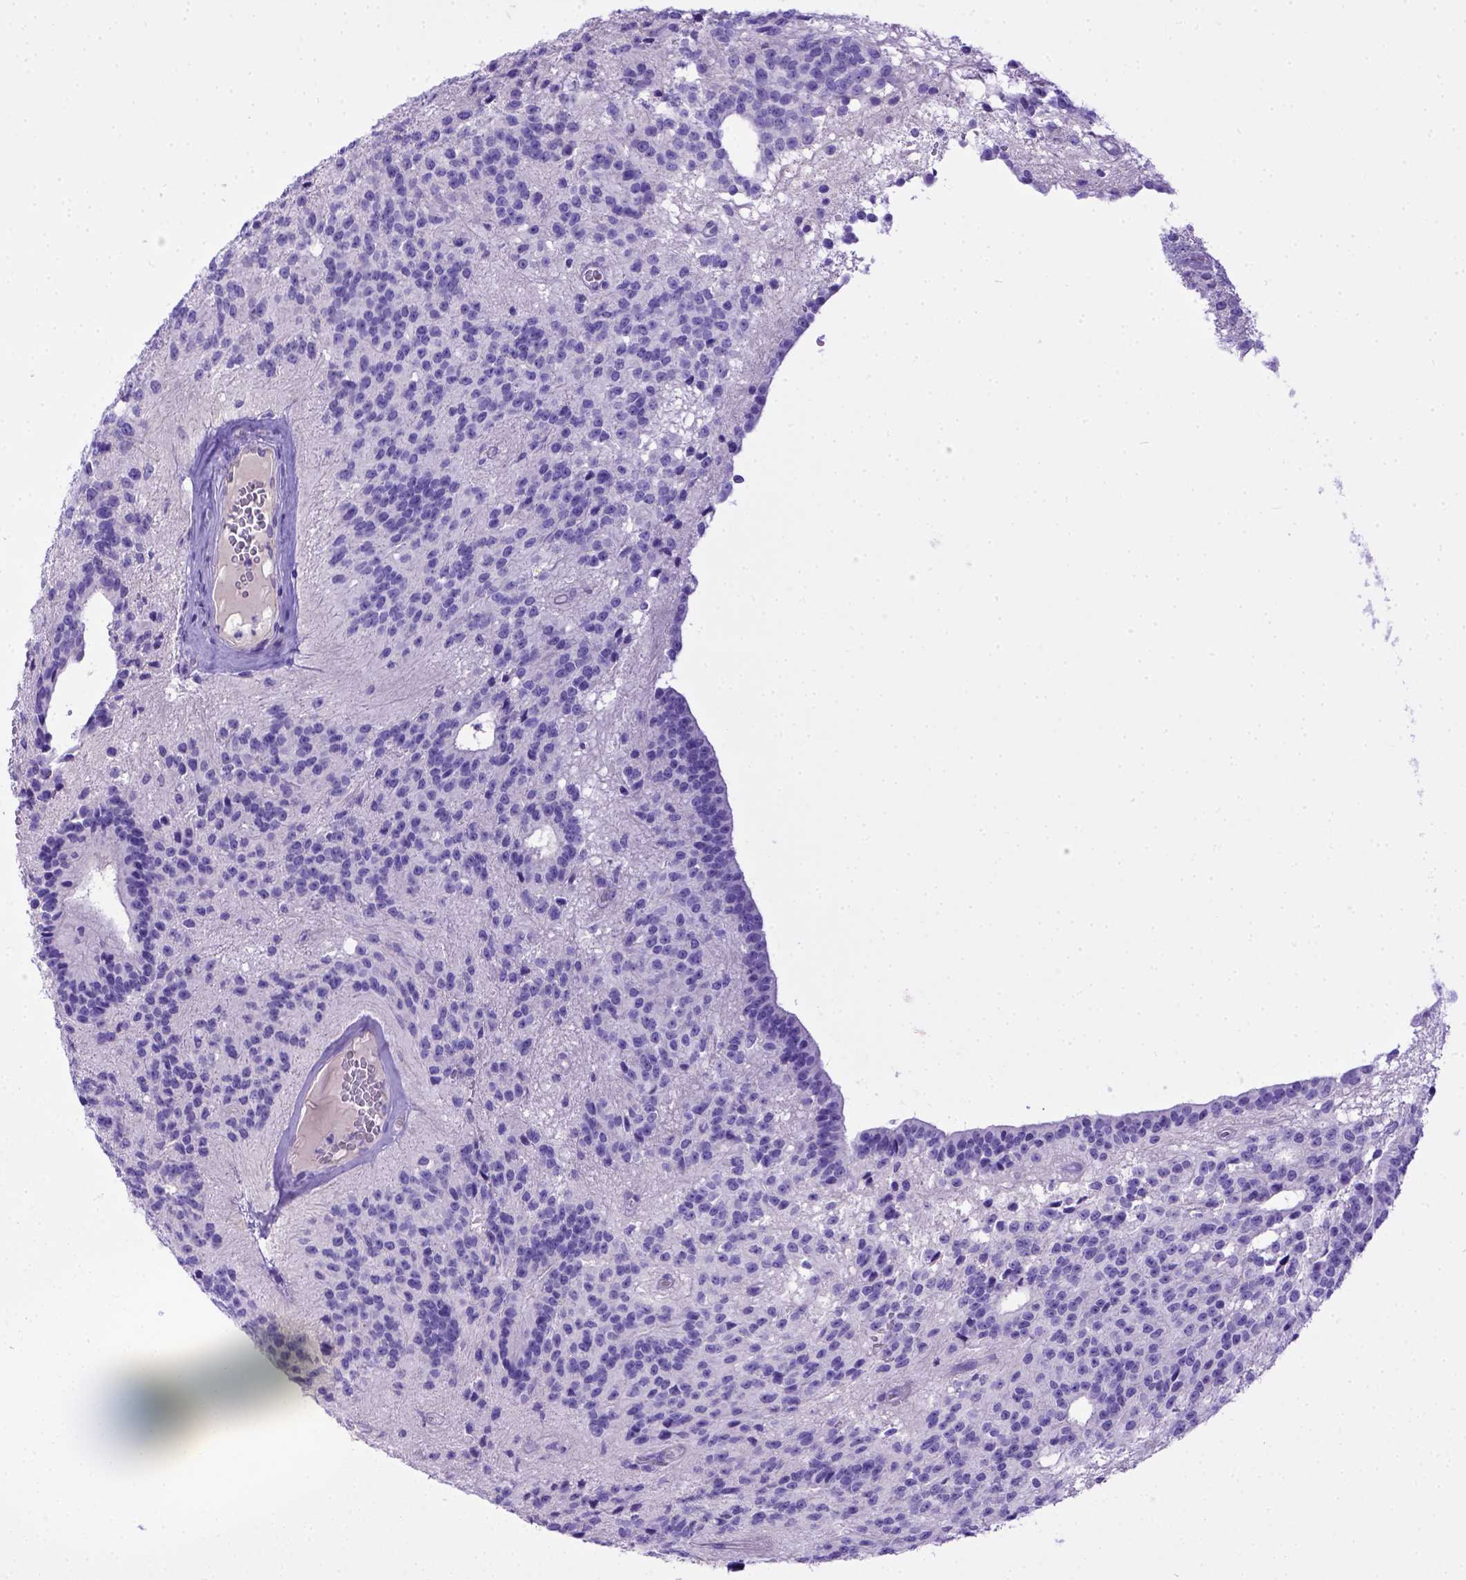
{"staining": {"intensity": "negative", "quantity": "none", "location": "none"}, "tissue": "glioma", "cell_type": "Tumor cells", "image_type": "cancer", "snomed": [{"axis": "morphology", "description": "Glioma, malignant, Low grade"}, {"axis": "topography", "description": "Brain"}], "caption": "This micrograph is of glioma stained with immunohistochemistry to label a protein in brown with the nuclei are counter-stained blue. There is no staining in tumor cells. The staining is performed using DAB (3,3'-diaminobenzidine) brown chromogen with nuclei counter-stained in using hematoxylin.", "gene": "LRRC18", "patient": {"sex": "male", "age": 31}}